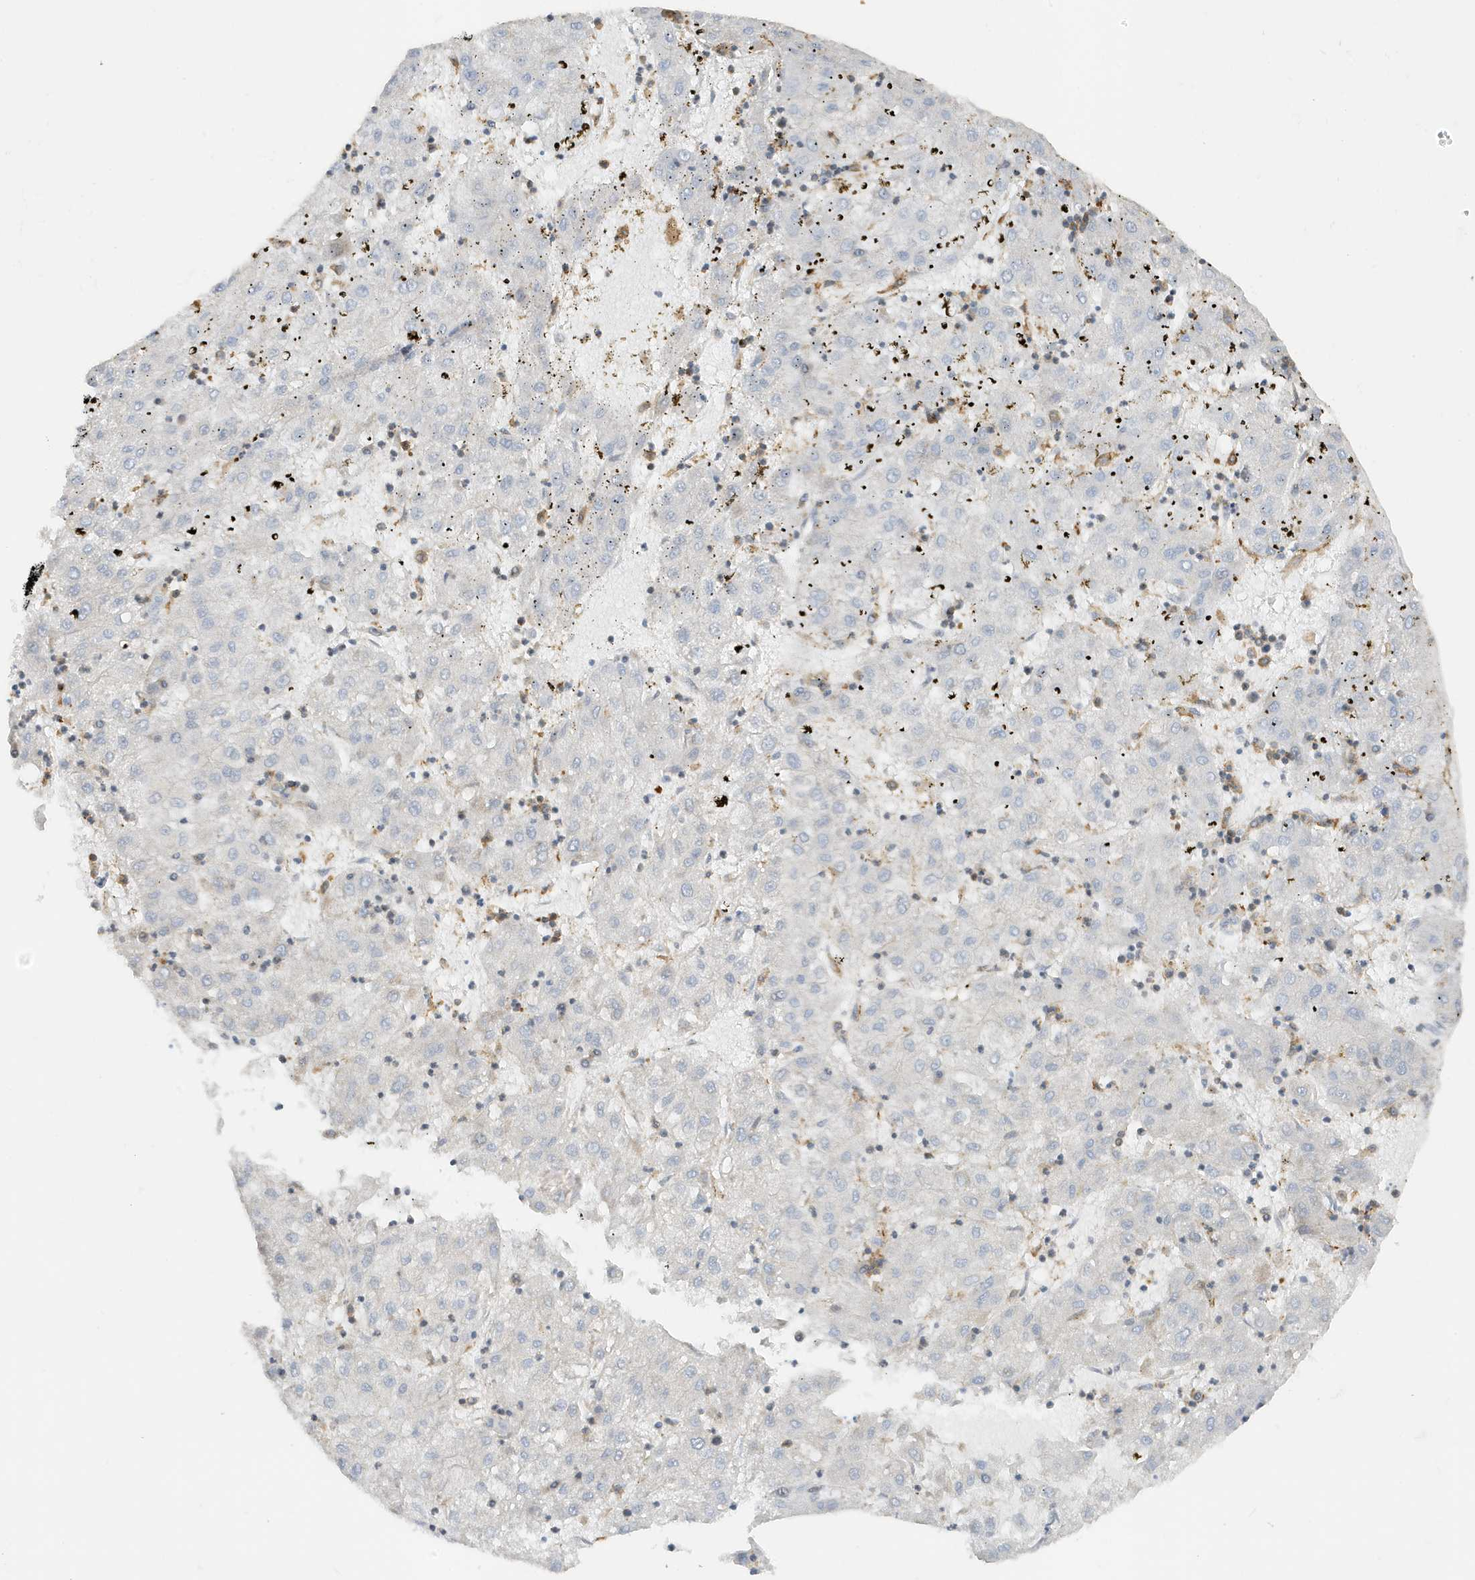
{"staining": {"intensity": "negative", "quantity": "none", "location": "none"}, "tissue": "liver cancer", "cell_type": "Tumor cells", "image_type": "cancer", "snomed": [{"axis": "morphology", "description": "Carcinoma, Hepatocellular, NOS"}, {"axis": "topography", "description": "Liver"}], "caption": "Human liver hepatocellular carcinoma stained for a protein using IHC exhibits no staining in tumor cells.", "gene": "TATDN3", "patient": {"sex": "male", "age": 72}}